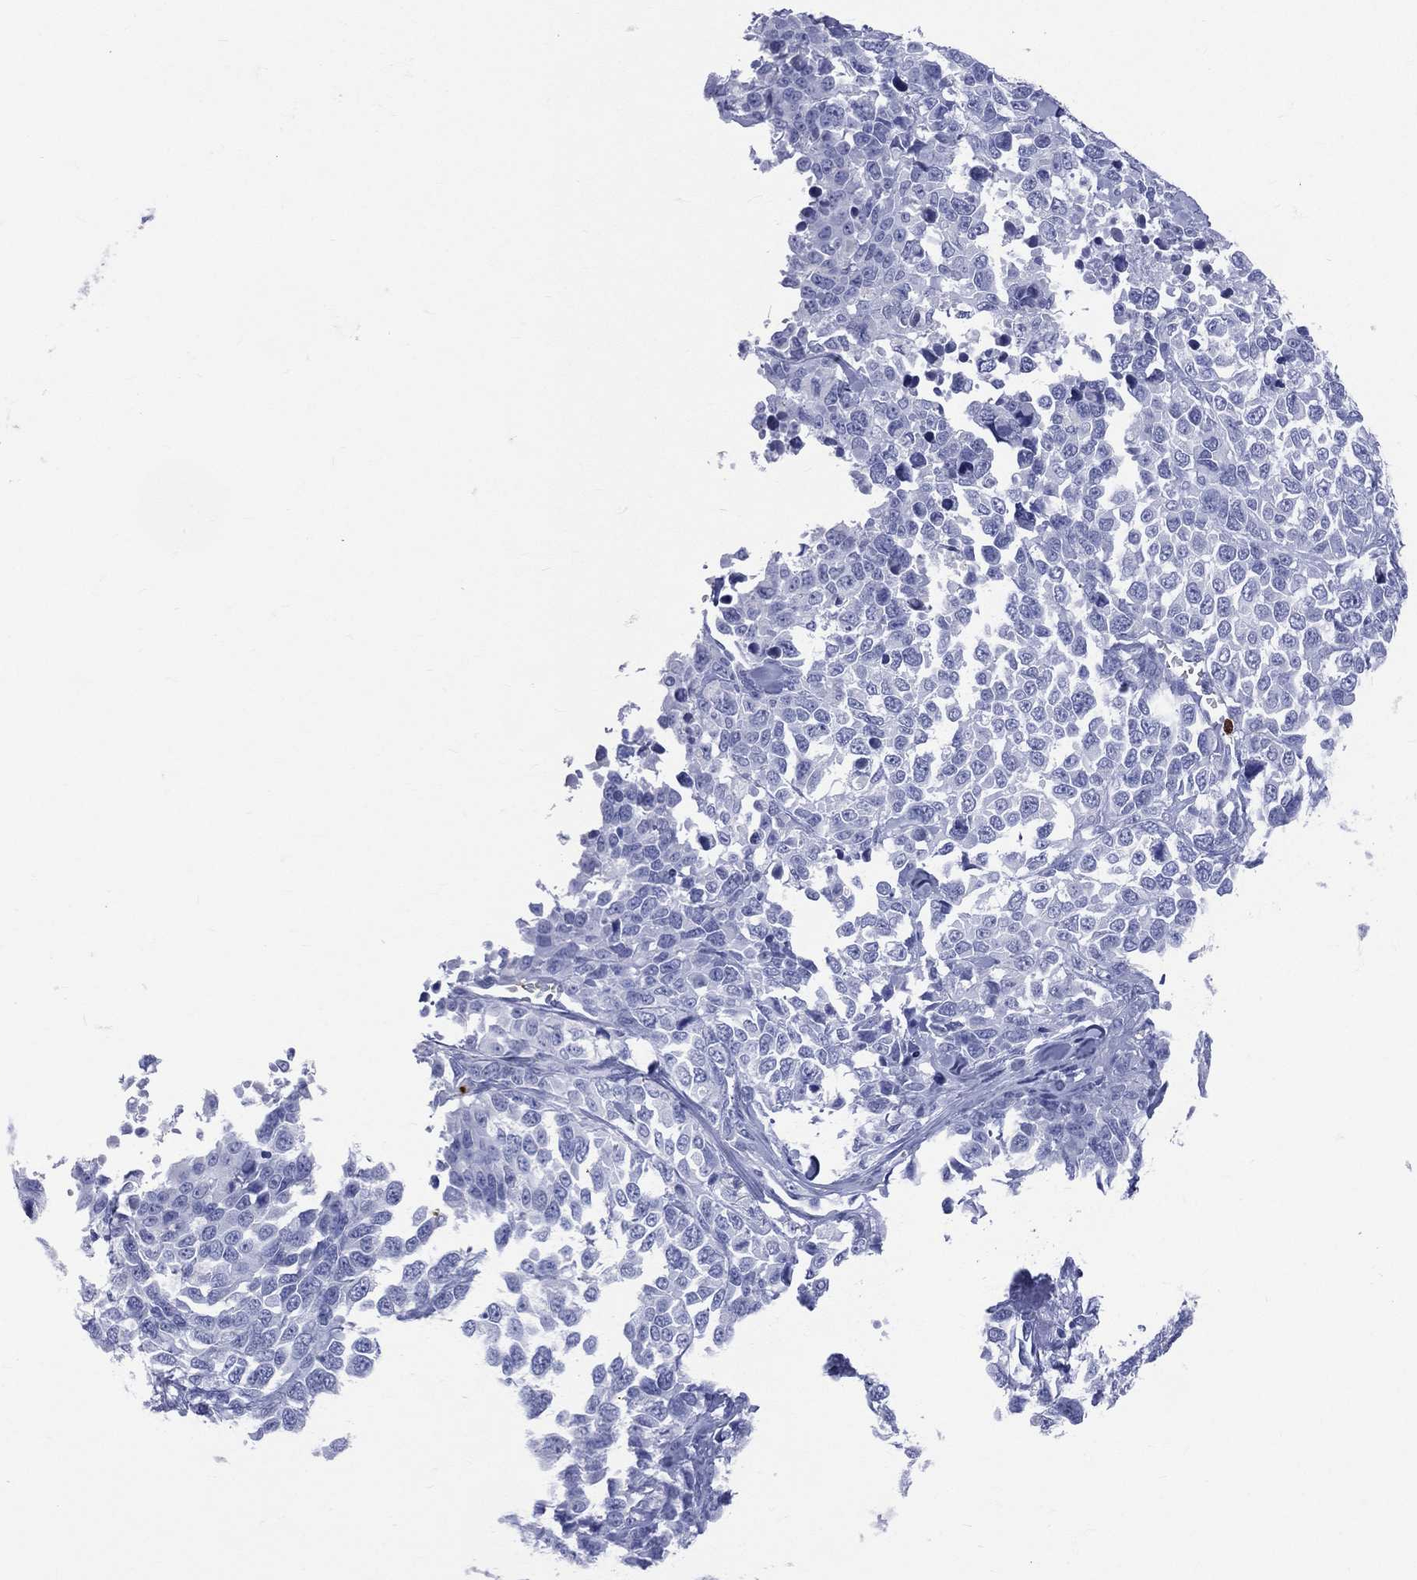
{"staining": {"intensity": "negative", "quantity": "none", "location": "none"}, "tissue": "melanoma", "cell_type": "Tumor cells", "image_type": "cancer", "snomed": [{"axis": "morphology", "description": "Malignant melanoma, Metastatic site"}, {"axis": "topography", "description": "Skin"}], "caption": "DAB (3,3'-diaminobenzidine) immunohistochemical staining of malignant melanoma (metastatic site) demonstrates no significant staining in tumor cells.", "gene": "PGLYRP1", "patient": {"sex": "male", "age": 84}}